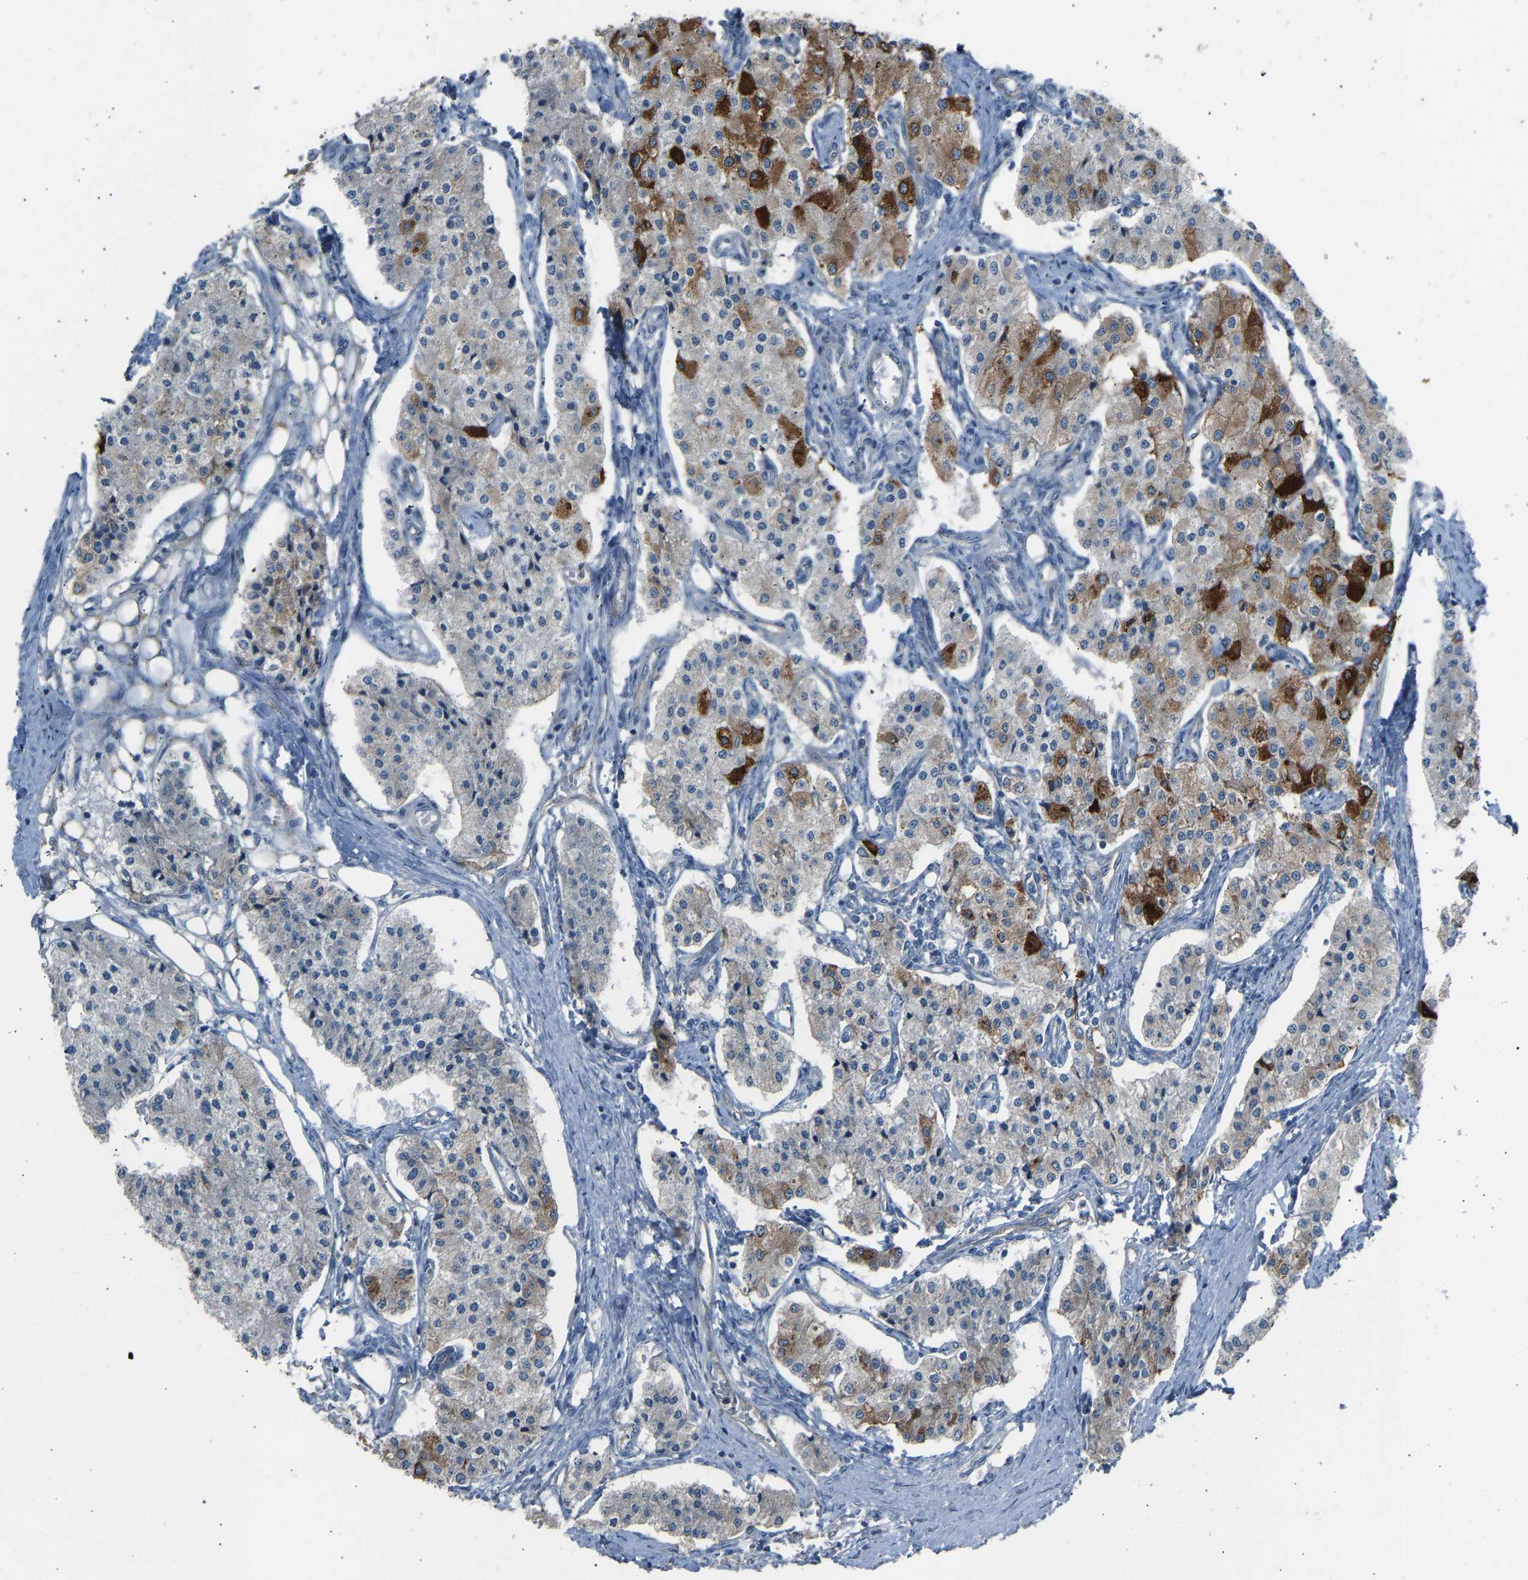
{"staining": {"intensity": "strong", "quantity": "<25%", "location": "cytoplasmic/membranous"}, "tissue": "carcinoid", "cell_type": "Tumor cells", "image_type": "cancer", "snomed": [{"axis": "morphology", "description": "Carcinoid, malignant, NOS"}, {"axis": "topography", "description": "Colon"}], "caption": "This micrograph demonstrates IHC staining of carcinoid (malignant), with medium strong cytoplasmic/membranous staining in about <25% of tumor cells.", "gene": "TGFBR3", "patient": {"sex": "female", "age": 52}}